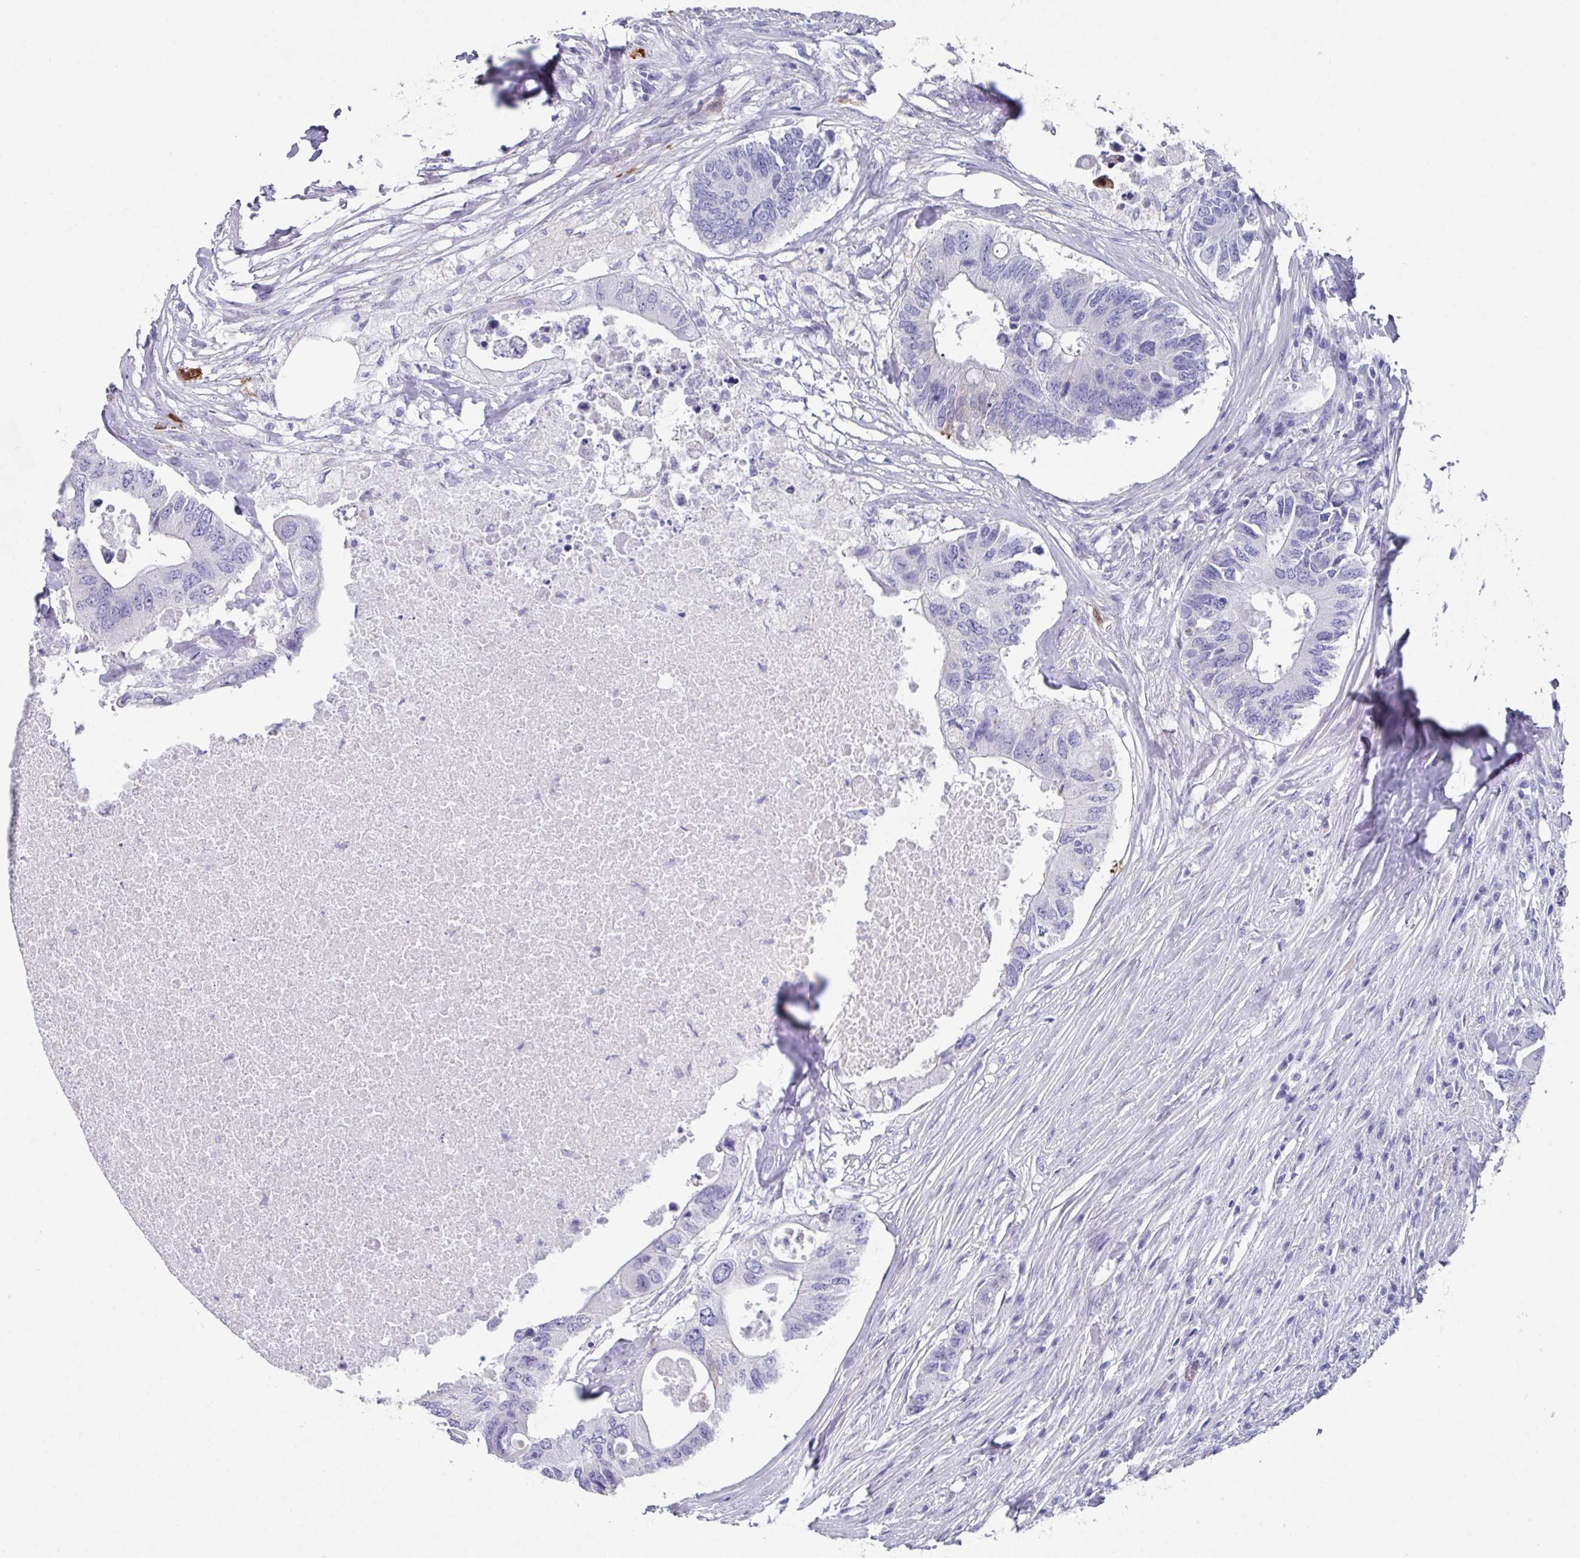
{"staining": {"intensity": "negative", "quantity": "none", "location": "none"}, "tissue": "colorectal cancer", "cell_type": "Tumor cells", "image_type": "cancer", "snomed": [{"axis": "morphology", "description": "Adenocarcinoma, NOS"}, {"axis": "topography", "description": "Colon"}], "caption": "Histopathology image shows no significant protein staining in tumor cells of colorectal adenocarcinoma.", "gene": "PEX10", "patient": {"sex": "male", "age": 71}}